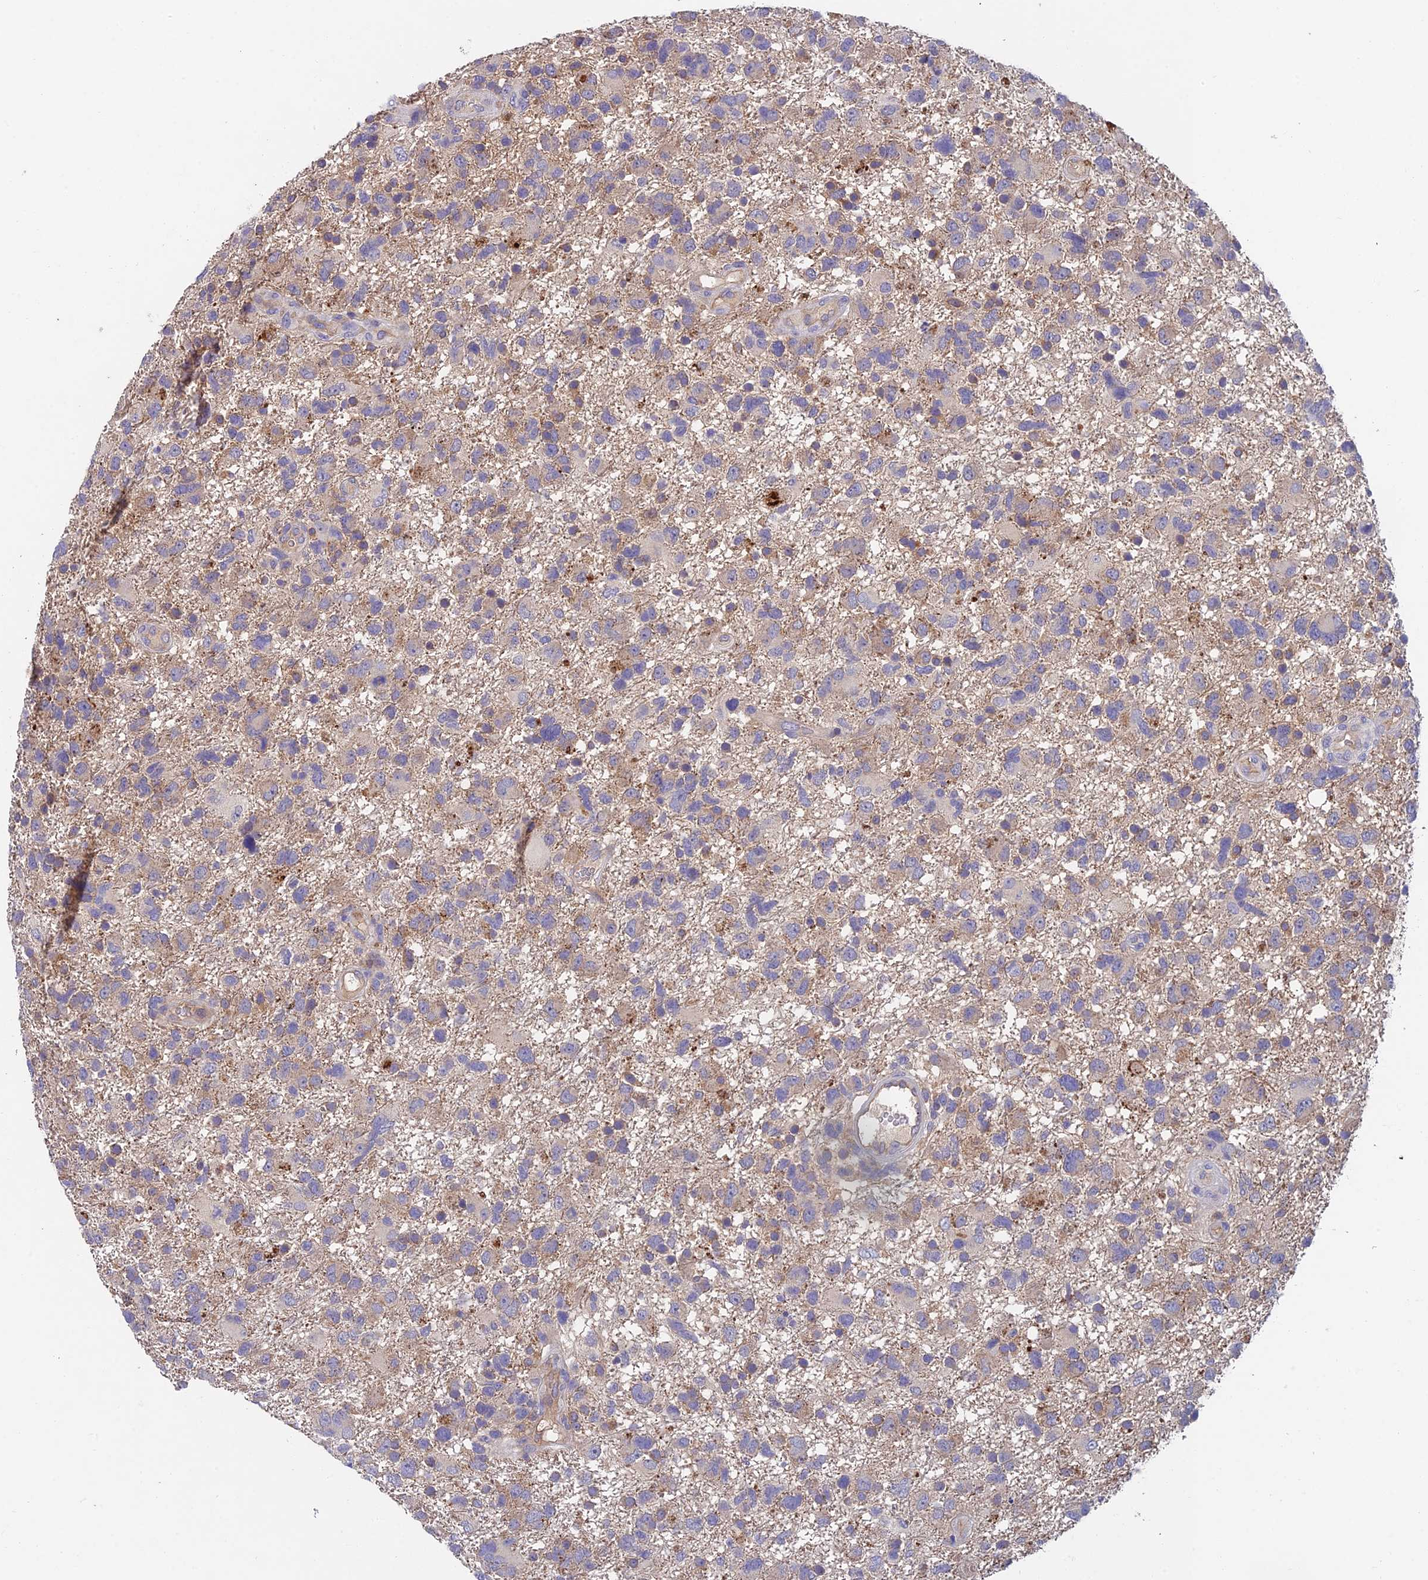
{"staining": {"intensity": "weak", "quantity": "<25%", "location": "cytoplasmic/membranous"}, "tissue": "glioma", "cell_type": "Tumor cells", "image_type": "cancer", "snomed": [{"axis": "morphology", "description": "Glioma, malignant, High grade"}, {"axis": "topography", "description": "Brain"}], "caption": "IHC histopathology image of neoplastic tissue: malignant high-grade glioma stained with DAB exhibits no significant protein staining in tumor cells. The staining was performed using DAB to visualize the protein expression in brown, while the nuclei were stained in blue with hematoxylin (Magnification: 20x).", "gene": "ADAMTS13", "patient": {"sex": "male", "age": 61}}